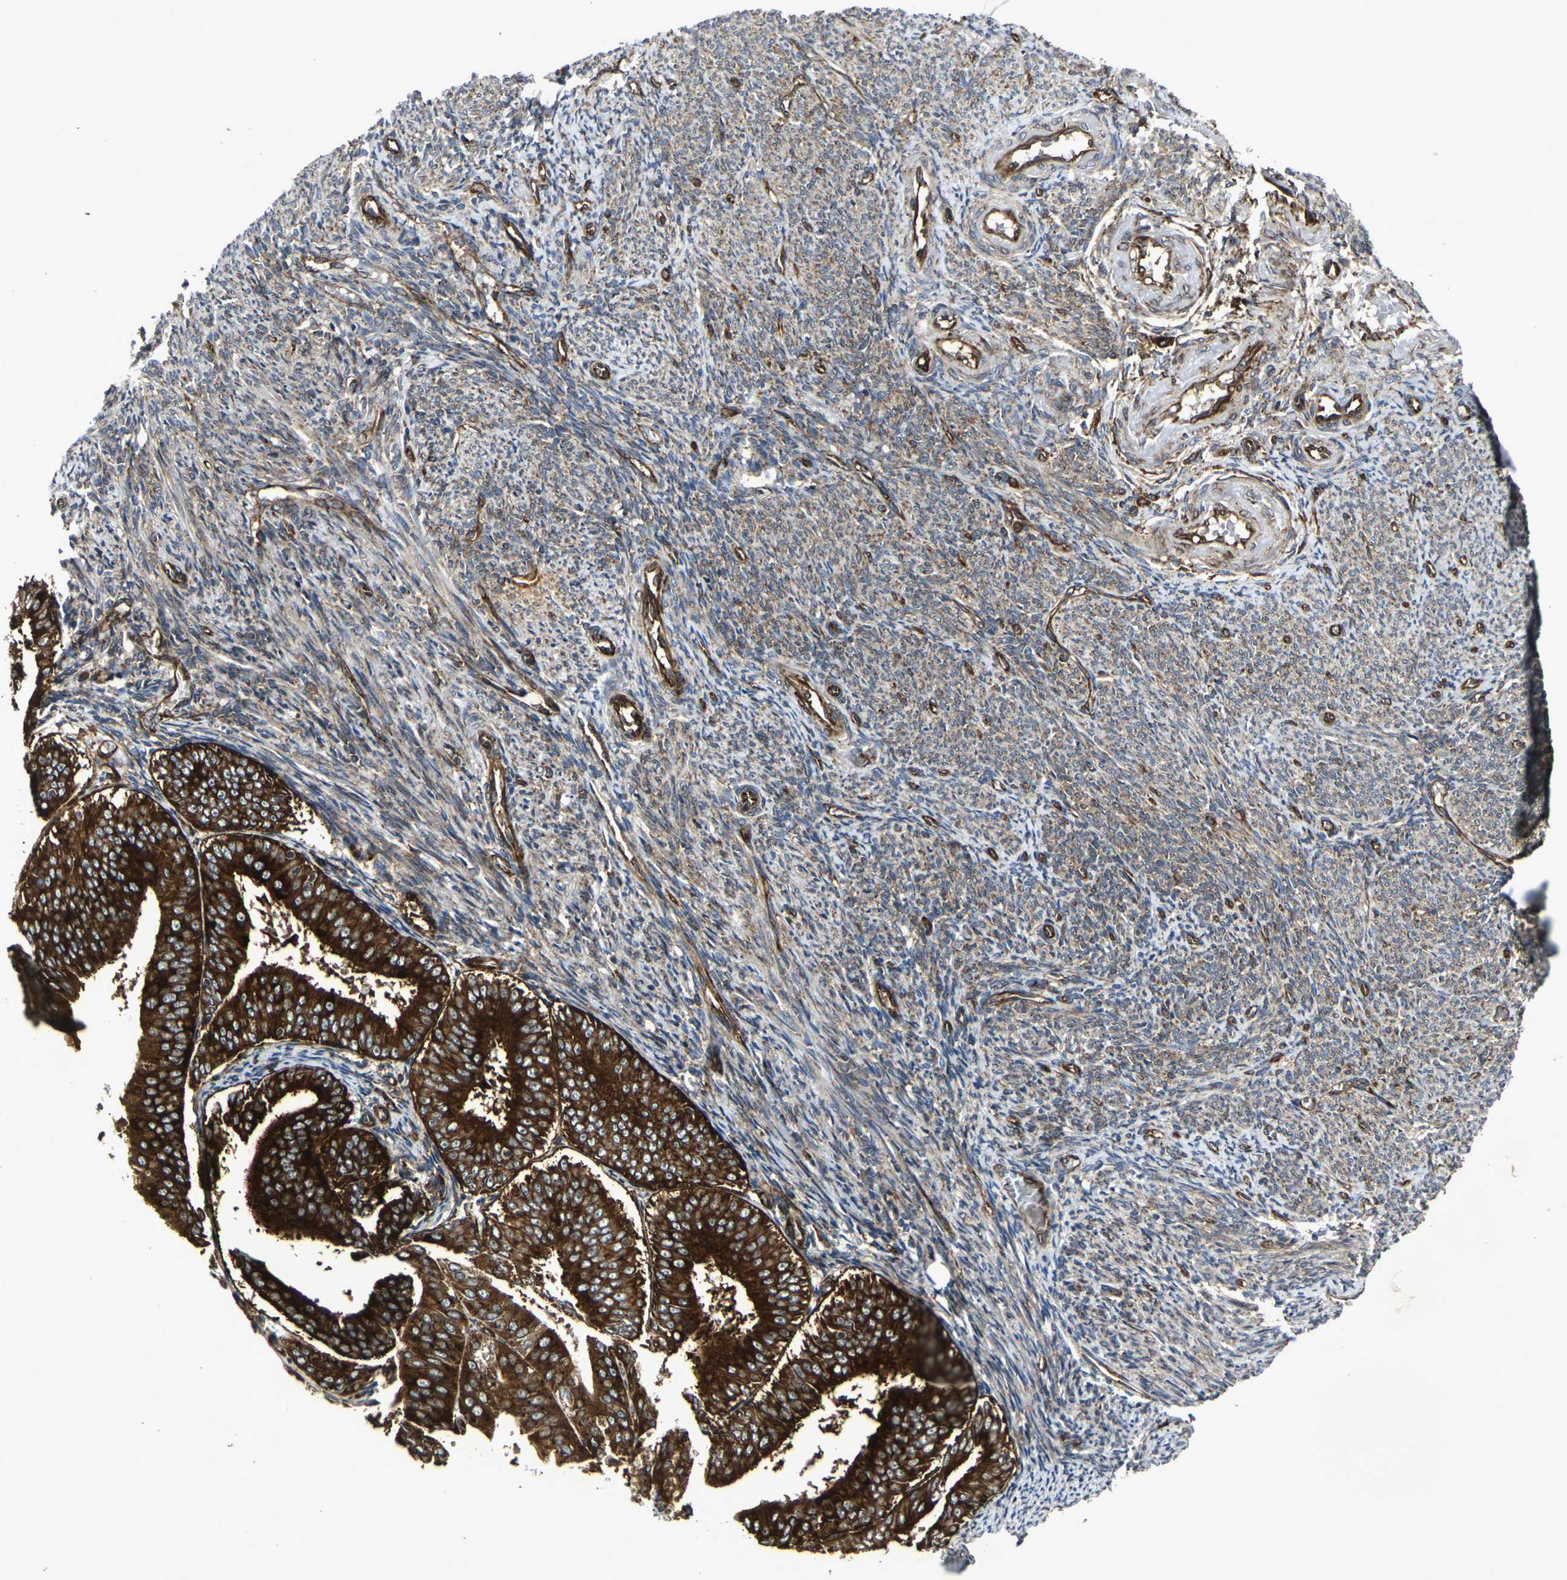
{"staining": {"intensity": "strong", "quantity": ">75%", "location": "cytoplasmic/membranous"}, "tissue": "endometrial cancer", "cell_type": "Tumor cells", "image_type": "cancer", "snomed": [{"axis": "morphology", "description": "Adenocarcinoma, NOS"}, {"axis": "topography", "description": "Endometrium"}], "caption": "Immunohistochemistry image of human endometrial adenocarcinoma stained for a protein (brown), which displays high levels of strong cytoplasmic/membranous expression in about >75% of tumor cells.", "gene": "MARCHF2", "patient": {"sex": "female", "age": 63}}